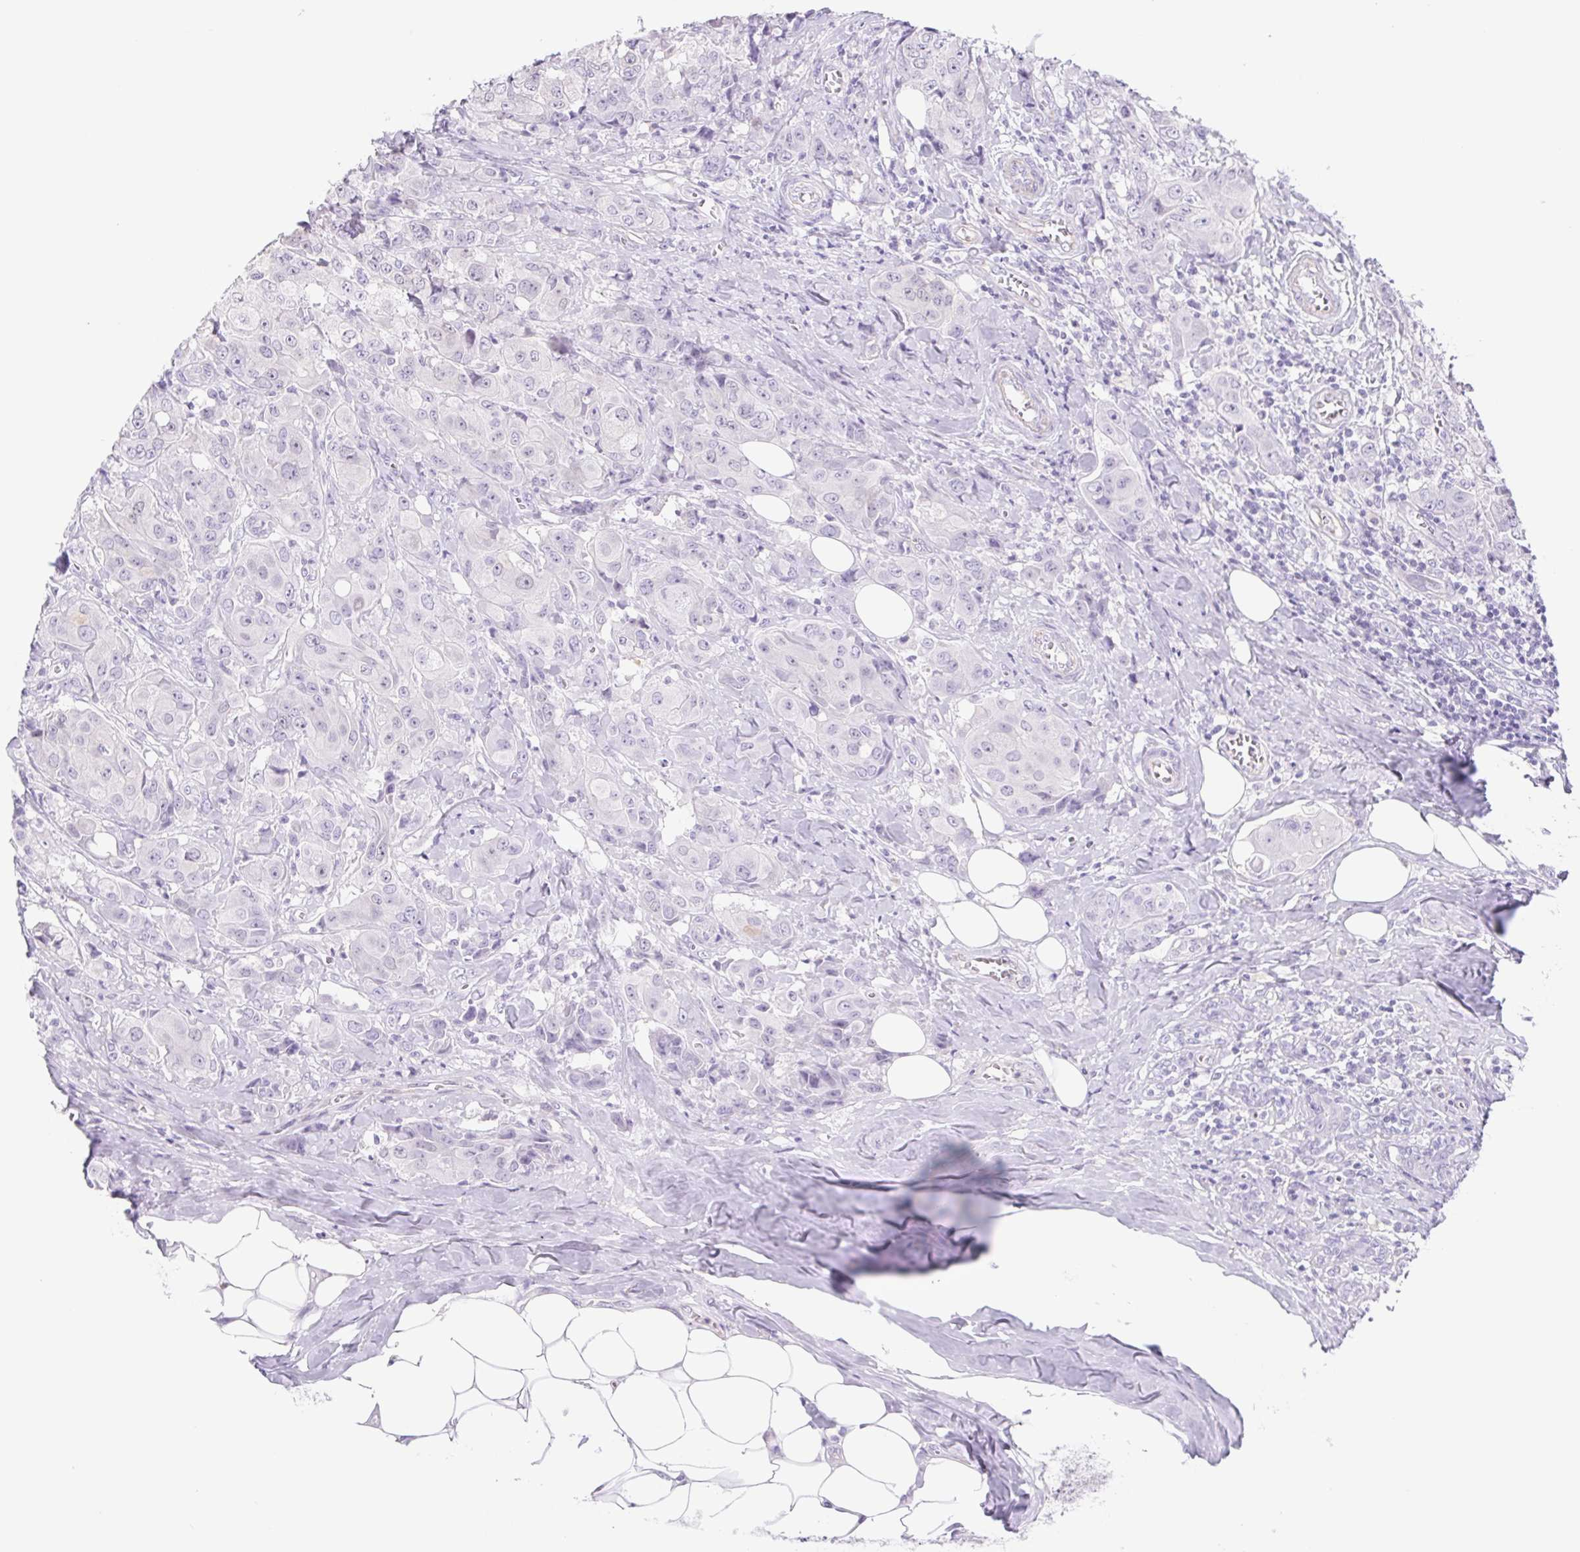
{"staining": {"intensity": "negative", "quantity": "none", "location": "none"}, "tissue": "breast cancer", "cell_type": "Tumor cells", "image_type": "cancer", "snomed": [{"axis": "morphology", "description": "Normal tissue, NOS"}, {"axis": "morphology", "description": "Duct carcinoma"}, {"axis": "topography", "description": "Breast"}], "caption": "Breast cancer was stained to show a protein in brown. There is no significant staining in tumor cells.", "gene": "CYP21A2", "patient": {"sex": "female", "age": 43}}